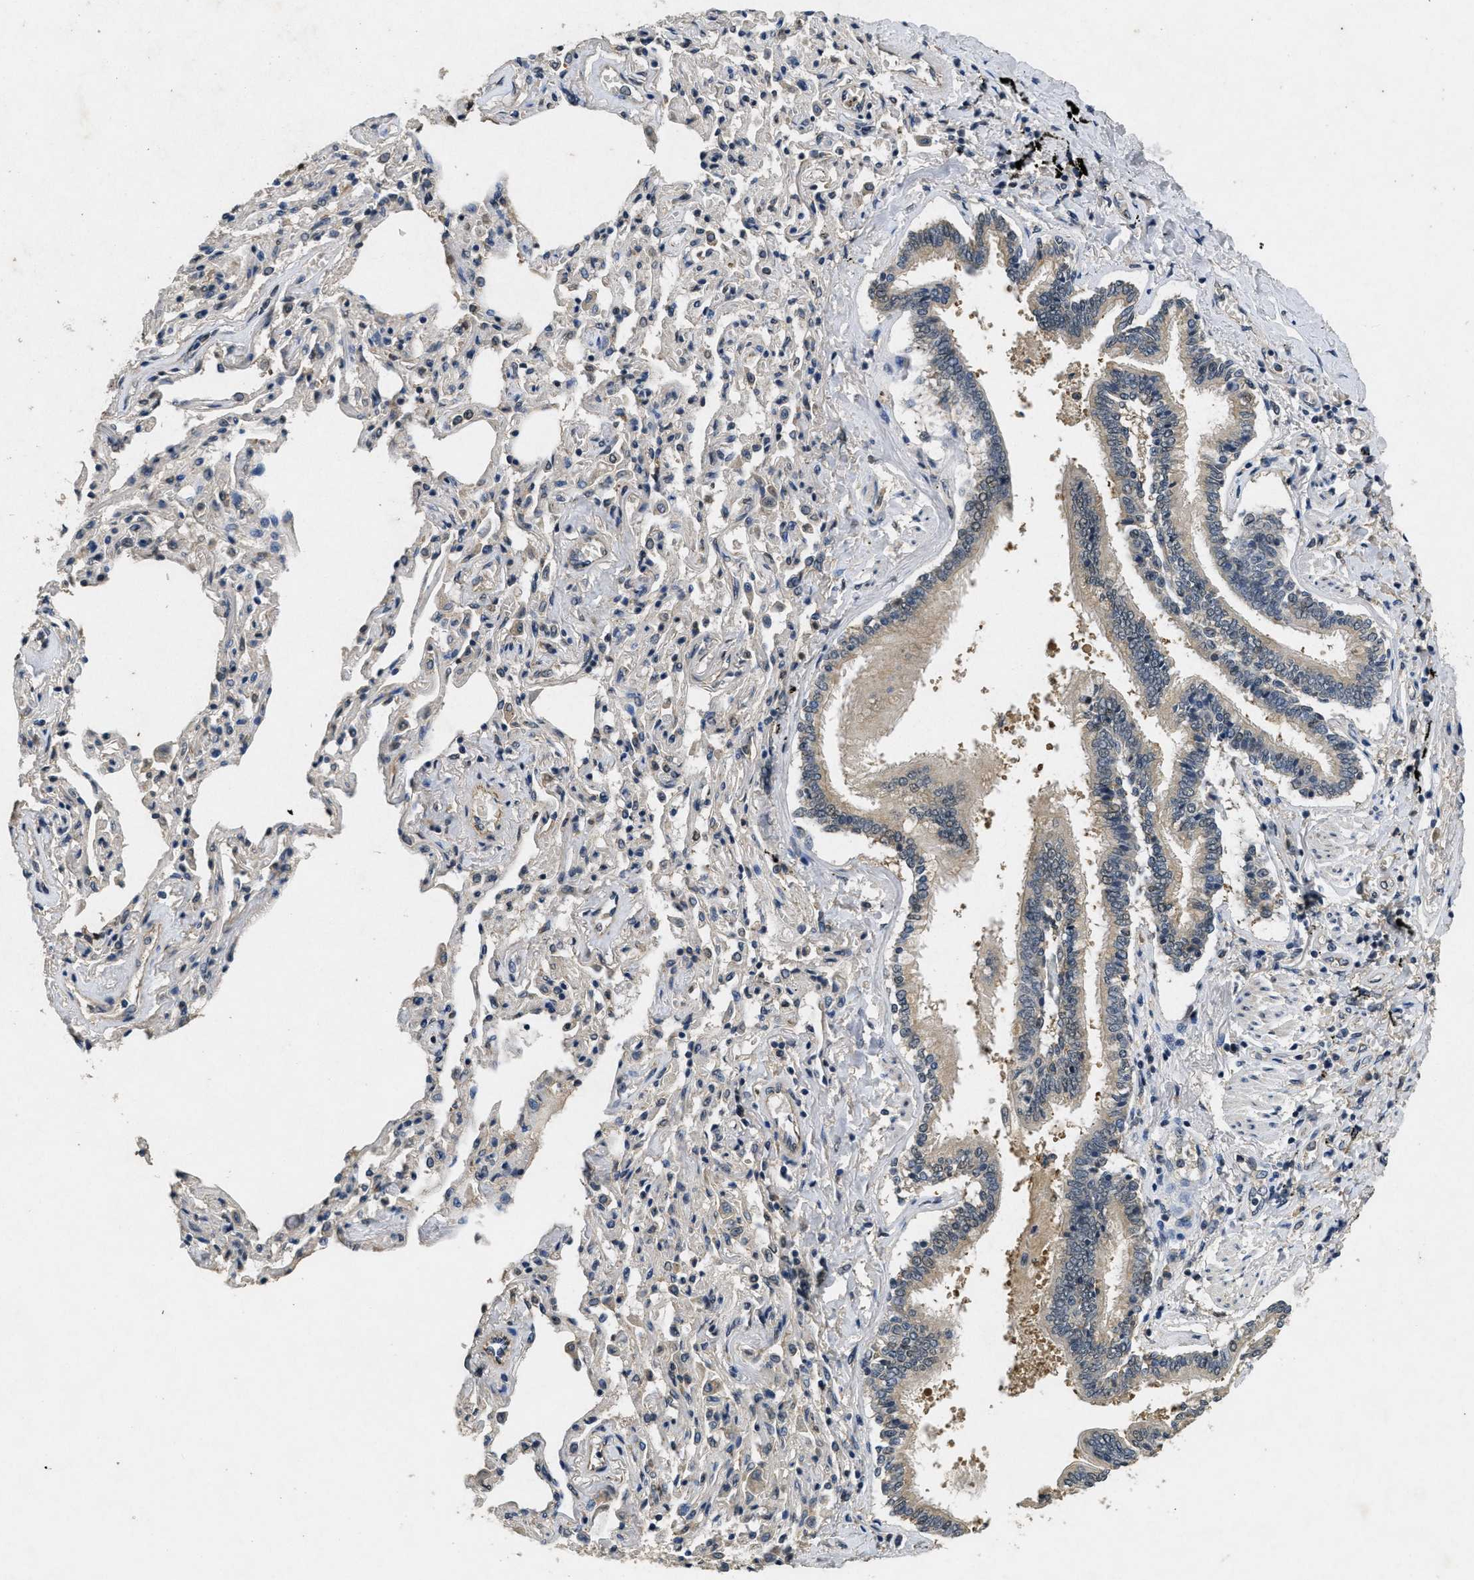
{"staining": {"intensity": "moderate", "quantity": "25%-75%", "location": "cytoplasmic/membranous,nuclear"}, "tissue": "bronchus", "cell_type": "Respiratory epithelial cells", "image_type": "normal", "snomed": [{"axis": "morphology", "description": "Normal tissue, NOS"}, {"axis": "topography", "description": "Bronchus"}, {"axis": "topography", "description": "Lung"}], "caption": "Approximately 25%-75% of respiratory epithelial cells in normal human bronchus show moderate cytoplasmic/membranous,nuclear protein expression as visualized by brown immunohistochemical staining.", "gene": "PAPOLG", "patient": {"sex": "male", "age": 64}}